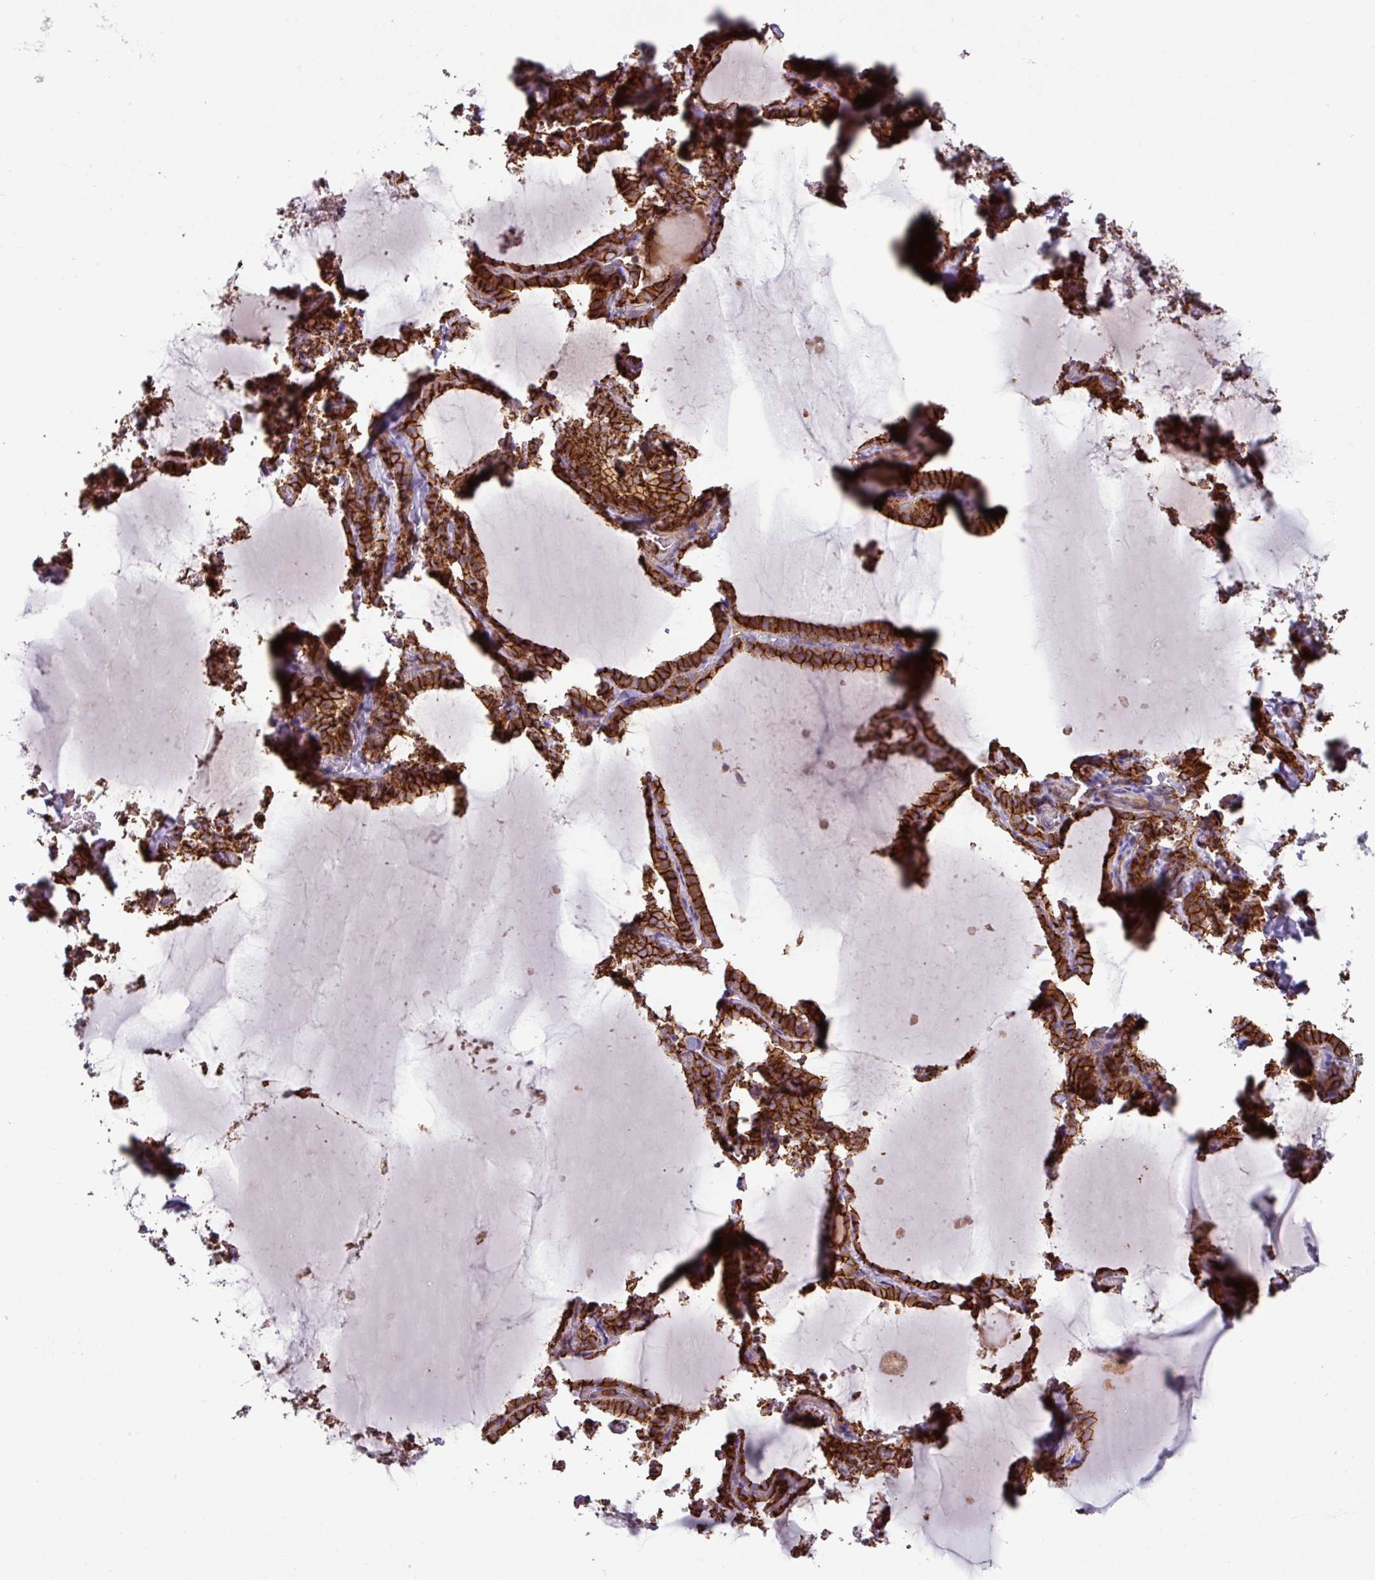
{"staining": {"intensity": "strong", "quantity": ">75%", "location": "cytoplasmic/membranous"}, "tissue": "thyroid gland", "cell_type": "Glandular cells", "image_type": "normal", "snomed": [{"axis": "morphology", "description": "Normal tissue, NOS"}, {"axis": "topography", "description": "Thyroid gland"}], "caption": "A high-resolution image shows IHC staining of normal thyroid gland, which displays strong cytoplasmic/membranous staining in approximately >75% of glandular cells.", "gene": "RIC1", "patient": {"sex": "female", "age": 22}}